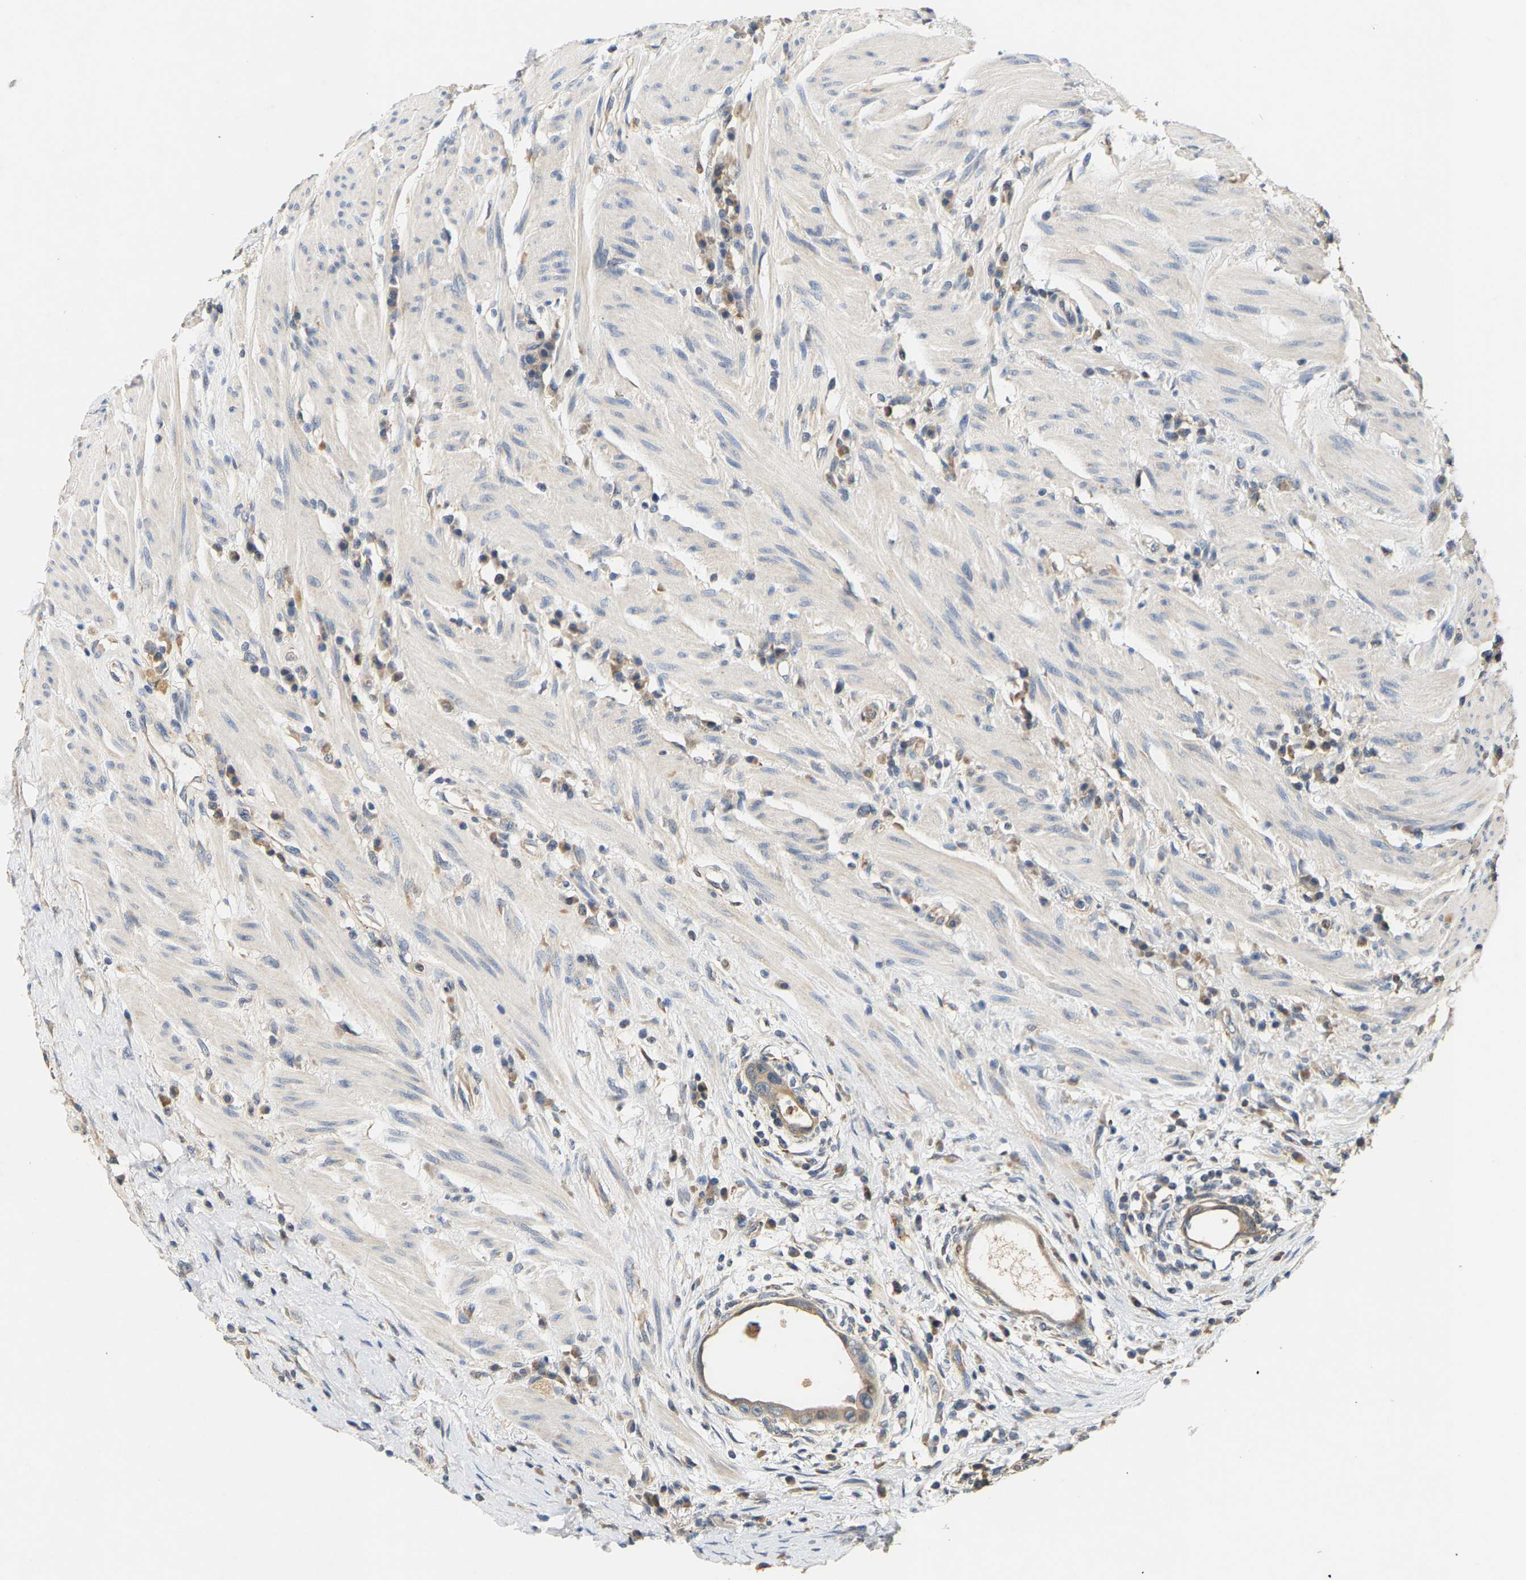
{"staining": {"intensity": "weak", "quantity": ">75%", "location": "cytoplasmic/membranous"}, "tissue": "colorectal cancer", "cell_type": "Tumor cells", "image_type": "cancer", "snomed": [{"axis": "morphology", "description": "Adenocarcinoma, NOS"}, {"axis": "topography", "description": "Rectum"}], "caption": "Immunohistochemistry (IHC) of human colorectal cancer demonstrates low levels of weak cytoplasmic/membranous staining in about >75% of tumor cells.", "gene": "CIDEC", "patient": {"sex": "female", "age": 89}}